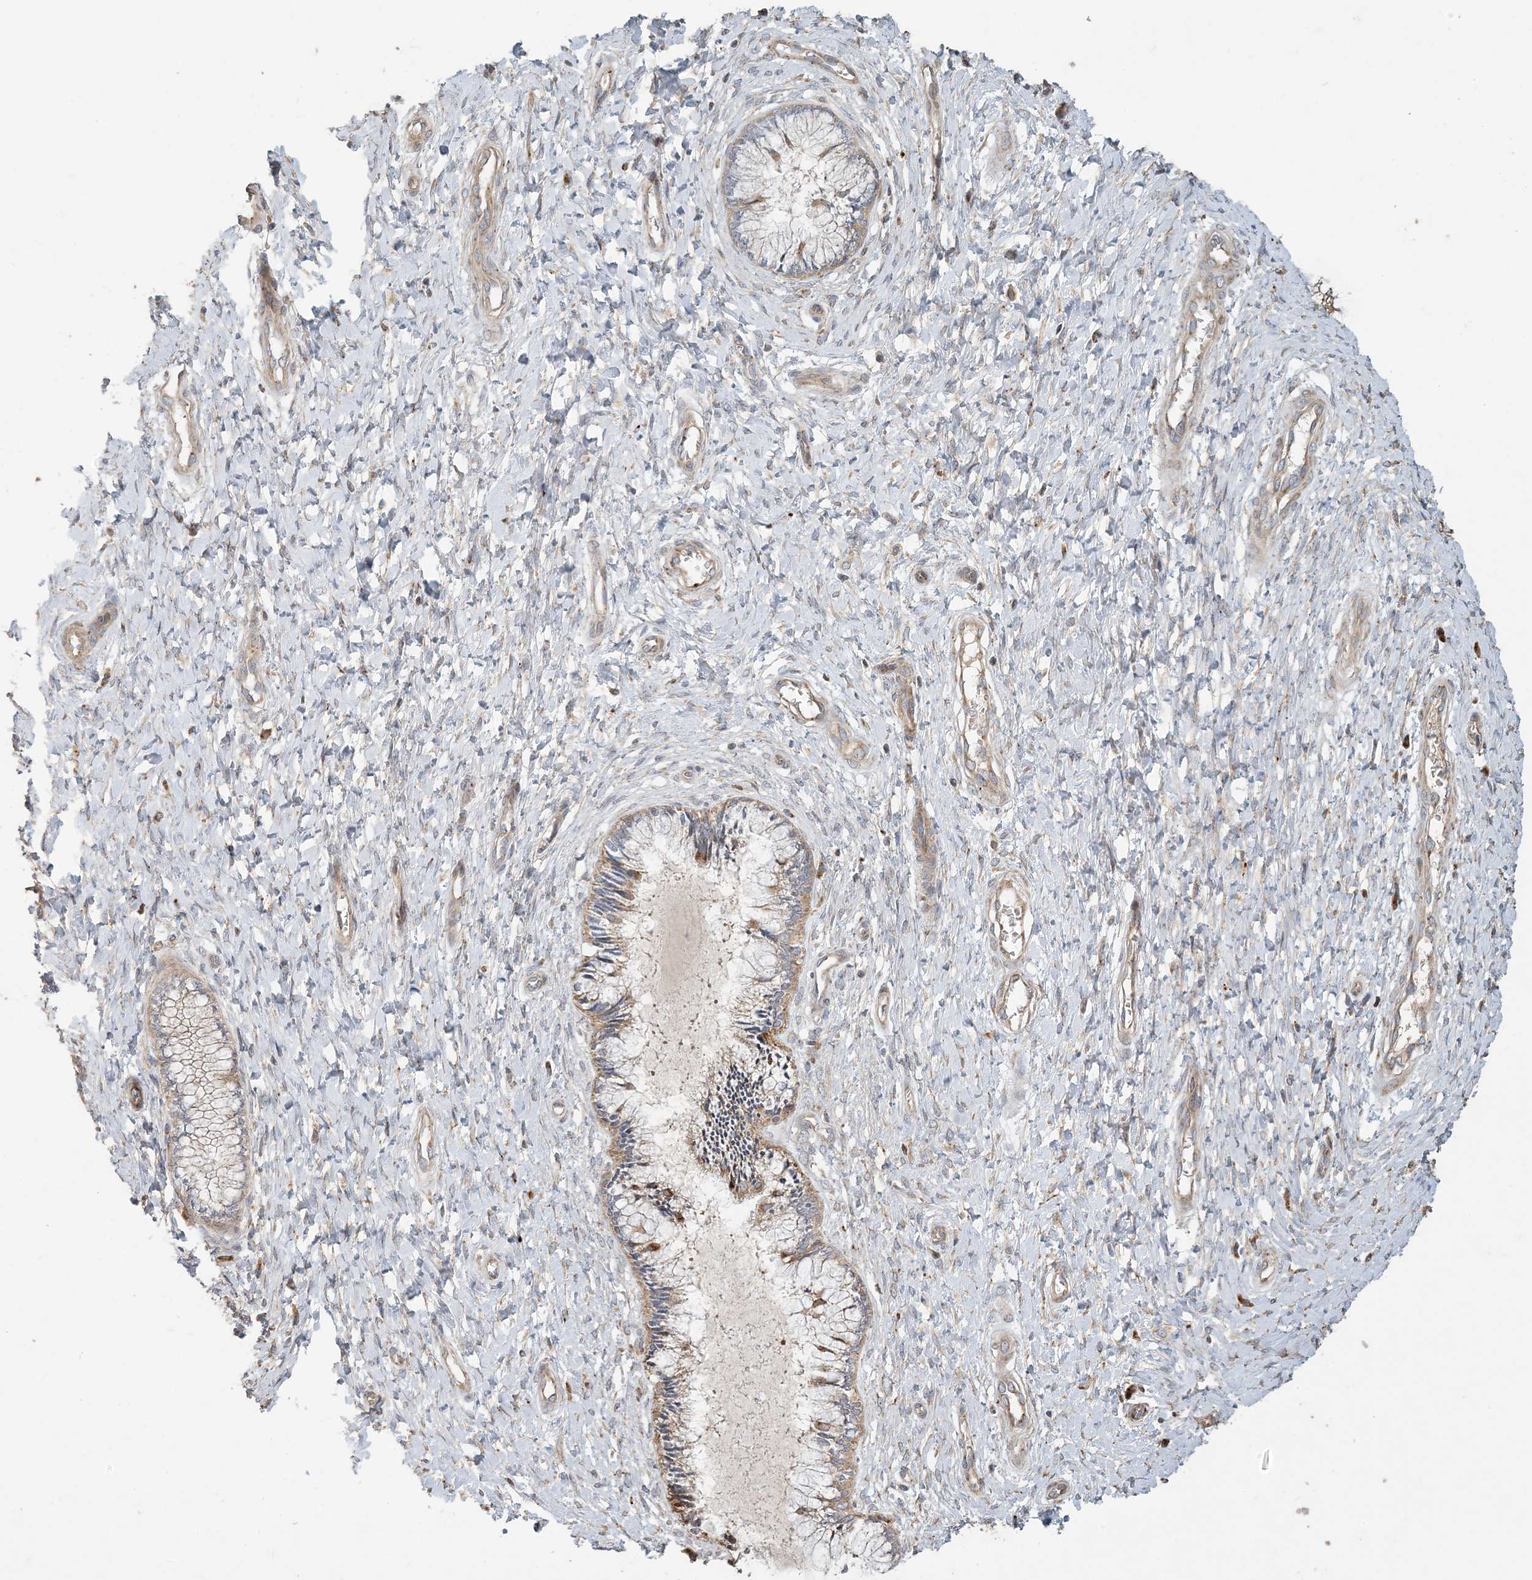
{"staining": {"intensity": "weak", "quantity": ">75%", "location": "cytoplasmic/membranous"}, "tissue": "cervix", "cell_type": "Glandular cells", "image_type": "normal", "snomed": [{"axis": "morphology", "description": "Normal tissue, NOS"}, {"axis": "topography", "description": "Cervix"}], "caption": "Immunohistochemical staining of normal cervix shows low levels of weak cytoplasmic/membranous positivity in about >75% of glandular cells.", "gene": "LTN1", "patient": {"sex": "female", "age": 55}}